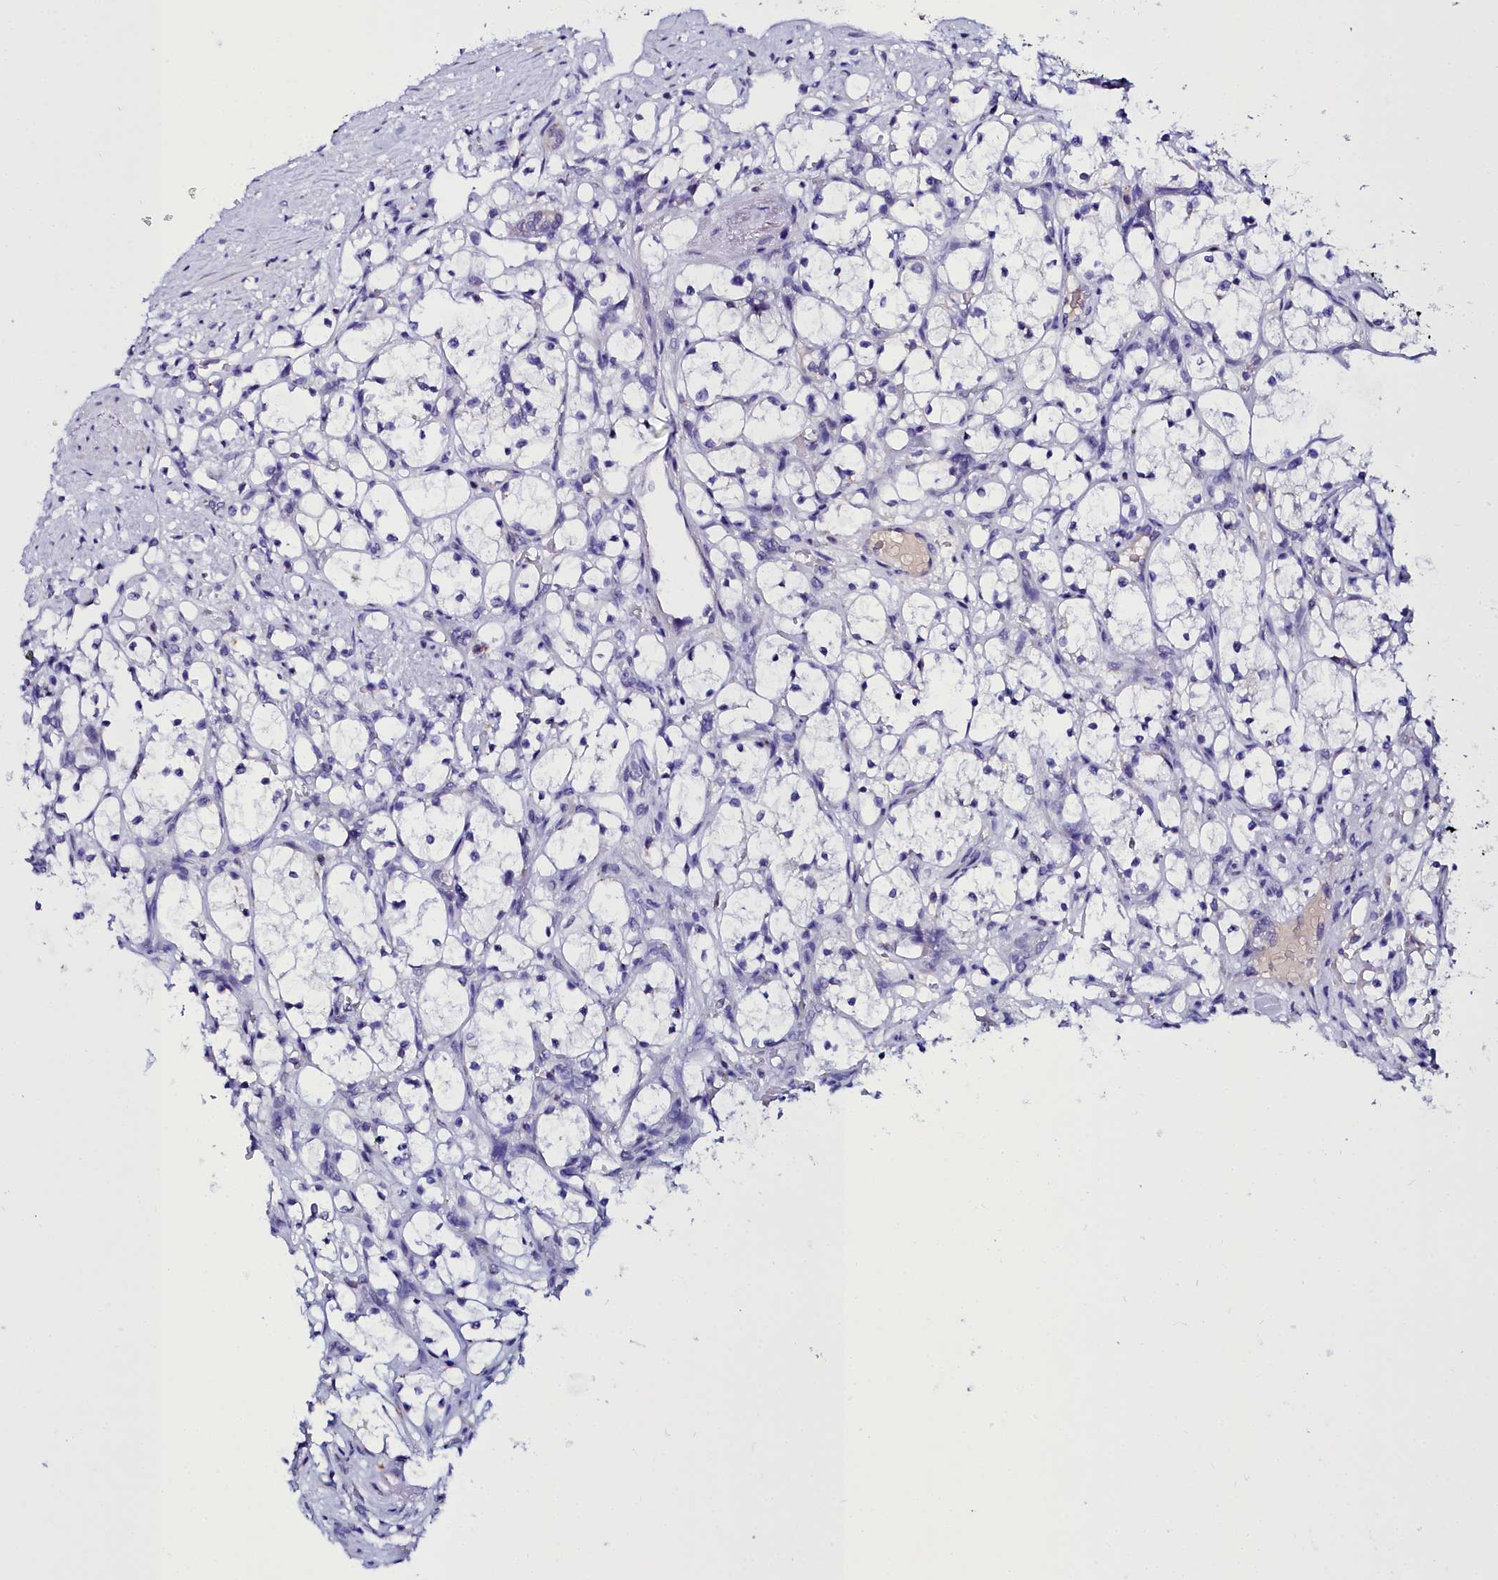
{"staining": {"intensity": "negative", "quantity": "none", "location": "none"}, "tissue": "renal cancer", "cell_type": "Tumor cells", "image_type": "cancer", "snomed": [{"axis": "morphology", "description": "Adenocarcinoma, NOS"}, {"axis": "topography", "description": "Kidney"}], "caption": "Tumor cells show no significant protein expression in adenocarcinoma (renal).", "gene": "ELAPOR2", "patient": {"sex": "female", "age": 69}}